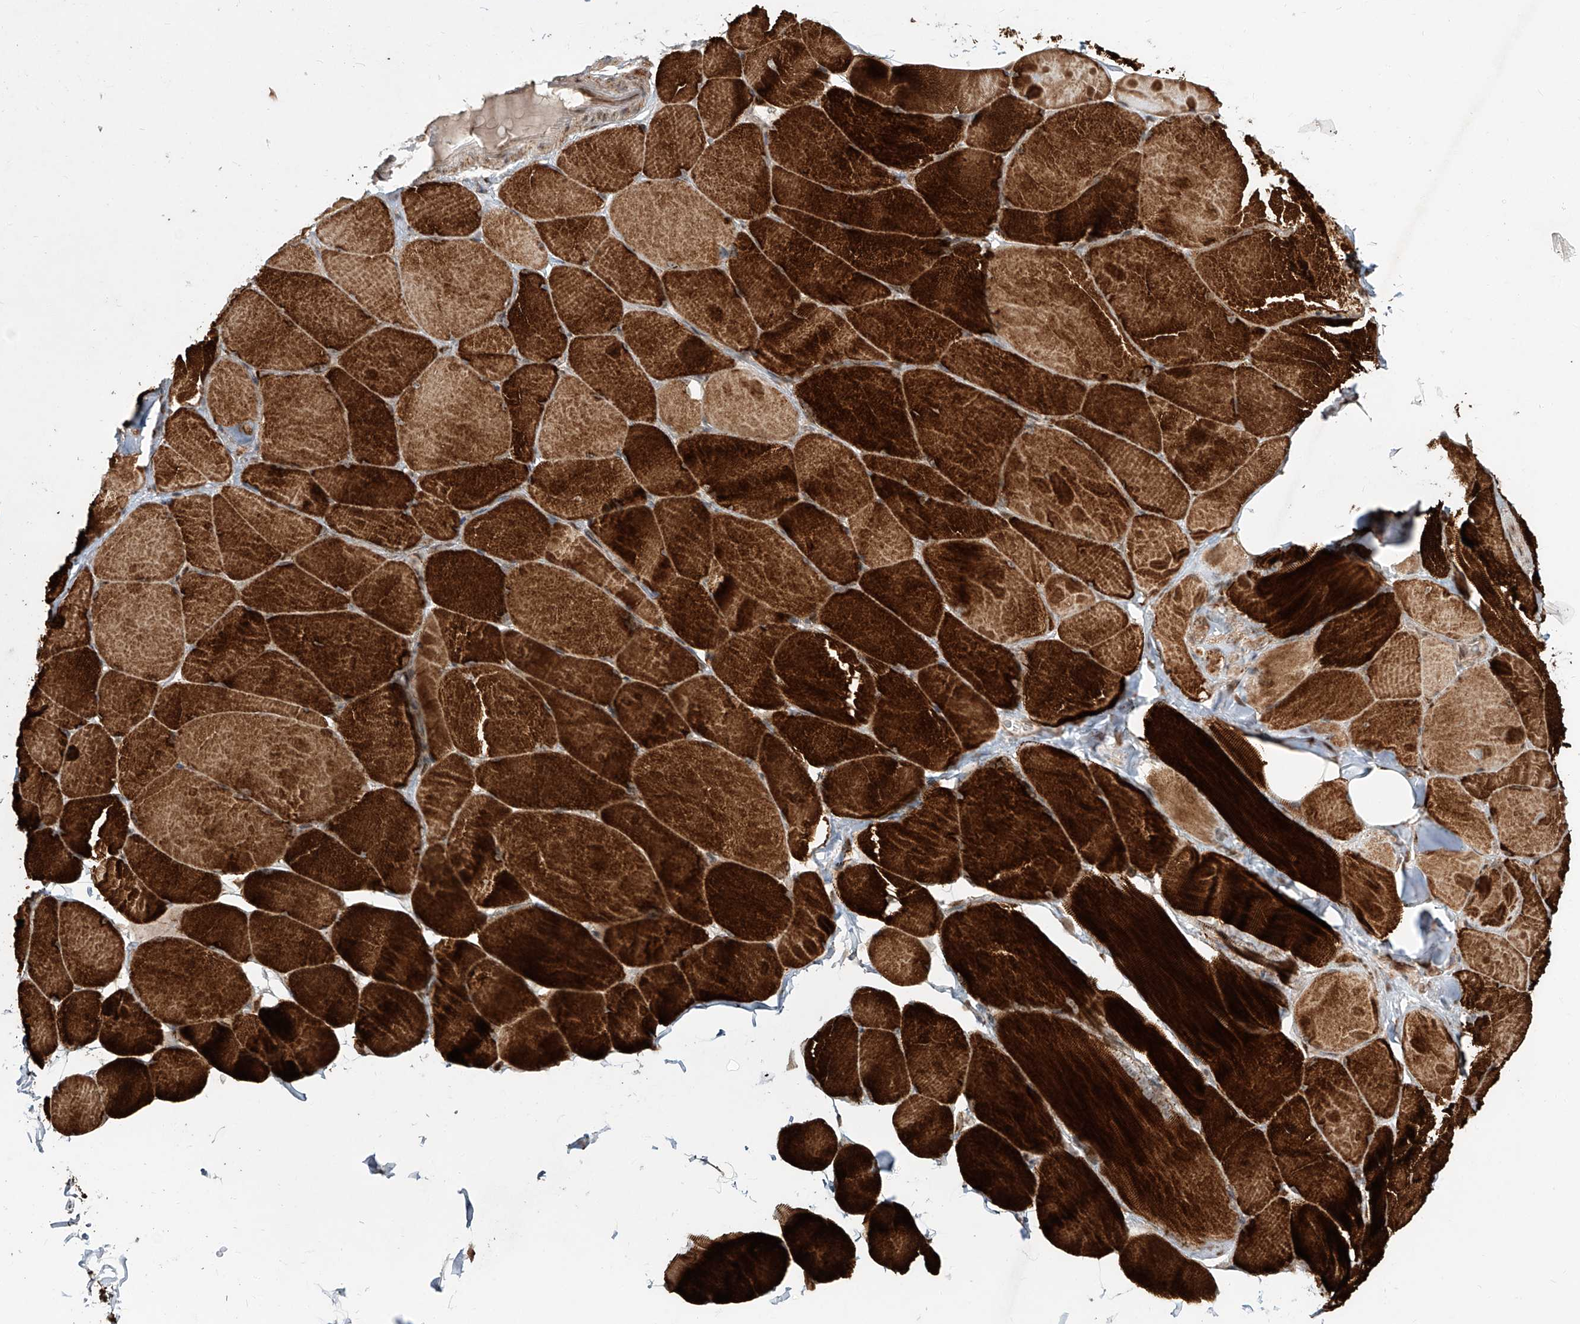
{"staining": {"intensity": "strong", "quantity": ">75%", "location": "cytoplasmic/membranous"}, "tissue": "skeletal muscle", "cell_type": "Myocytes", "image_type": "normal", "snomed": [{"axis": "morphology", "description": "Normal tissue, NOS"}, {"axis": "topography", "description": "Skin"}, {"axis": "topography", "description": "Skeletal muscle"}], "caption": "Skeletal muscle stained with a brown dye exhibits strong cytoplasmic/membranous positive expression in about >75% of myocytes.", "gene": "ZNF710", "patient": {"sex": "male", "age": 83}}